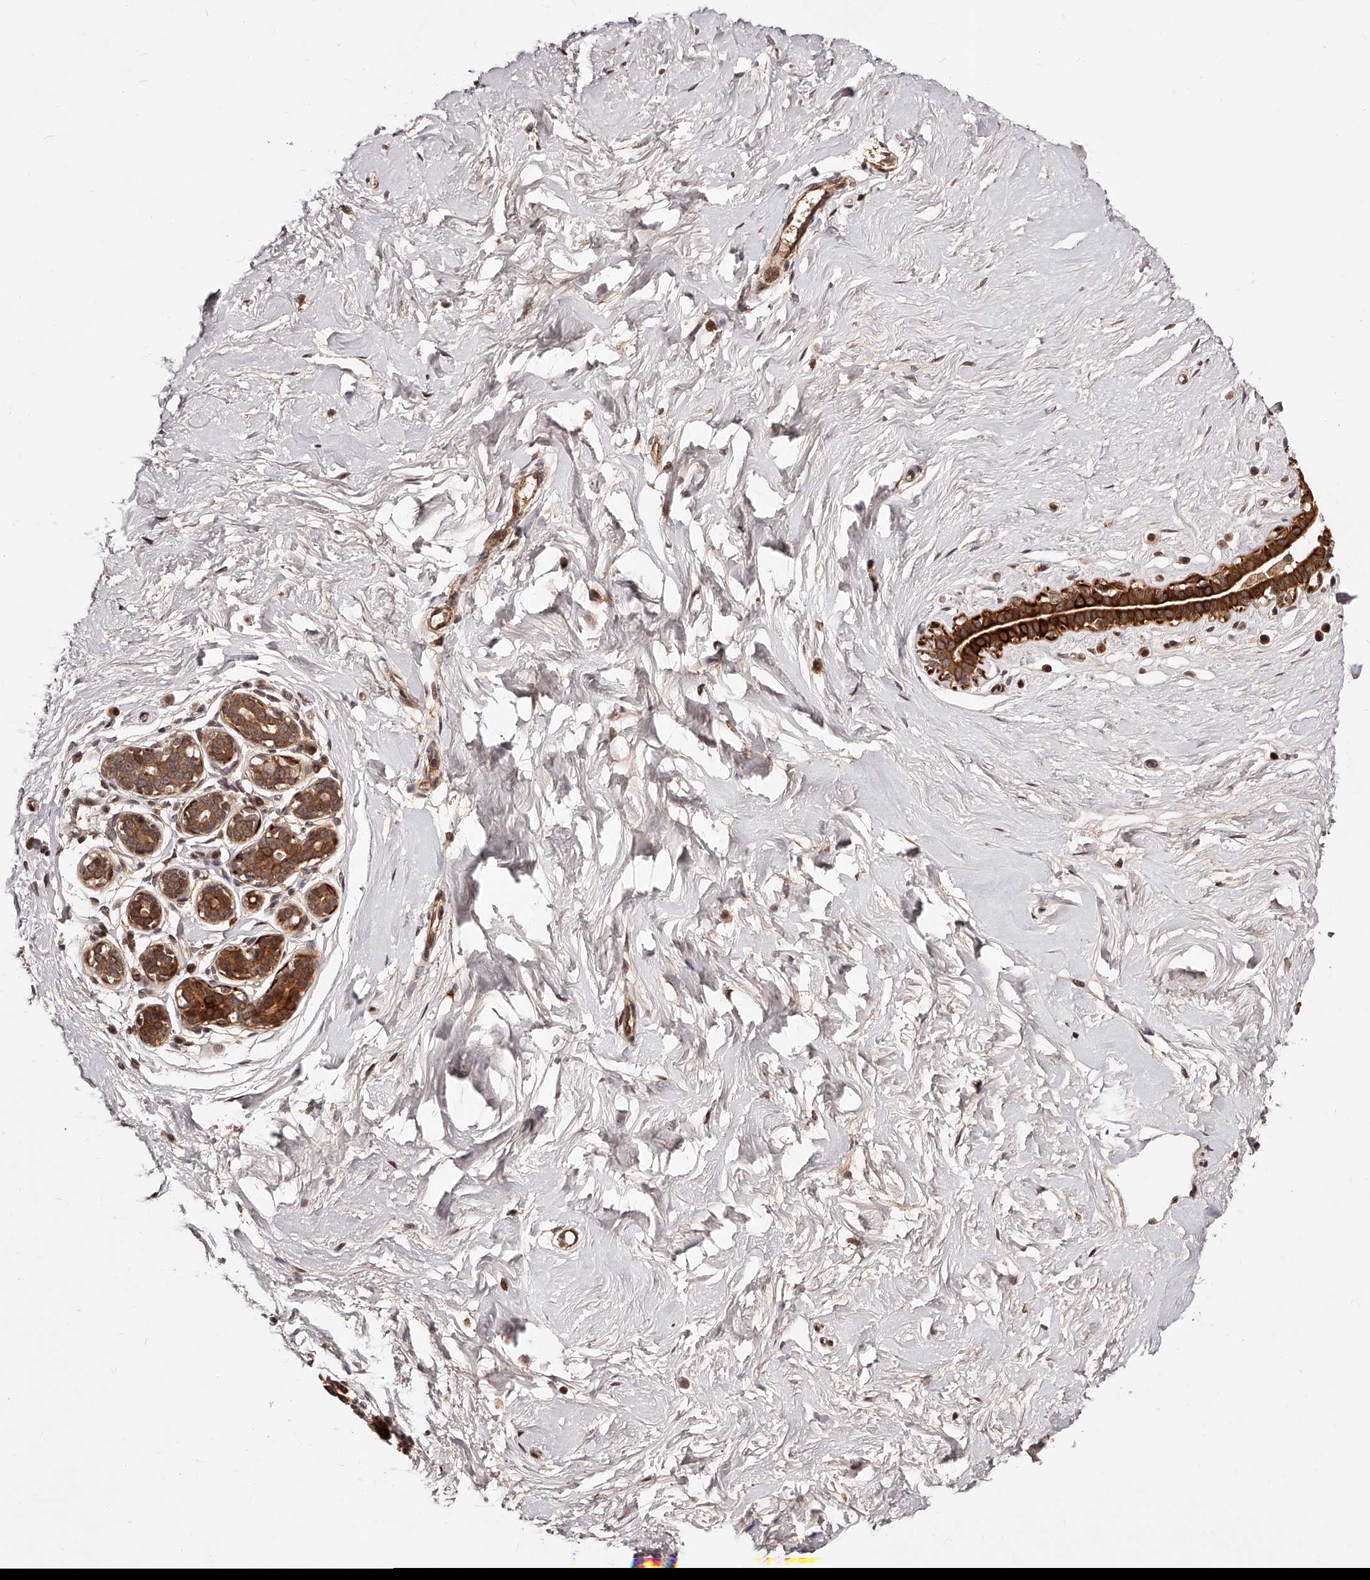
{"staining": {"intensity": "weak", "quantity": ">75%", "location": "cytoplasmic/membranous,nuclear"}, "tissue": "breast", "cell_type": "Adipocytes", "image_type": "normal", "snomed": [{"axis": "morphology", "description": "Normal tissue, NOS"}, {"axis": "morphology", "description": "Adenoma, NOS"}, {"axis": "topography", "description": "Breast"}], "caption": "IHC (DAB (3,3'-diaminobenzidine)) staining of benign breast shows weak cytoplasmic/membranous,nuclear protein expression in about >75% of adipocytes.", "gene": "CUL7", "patient": {"sex": "female", "age": 23}}